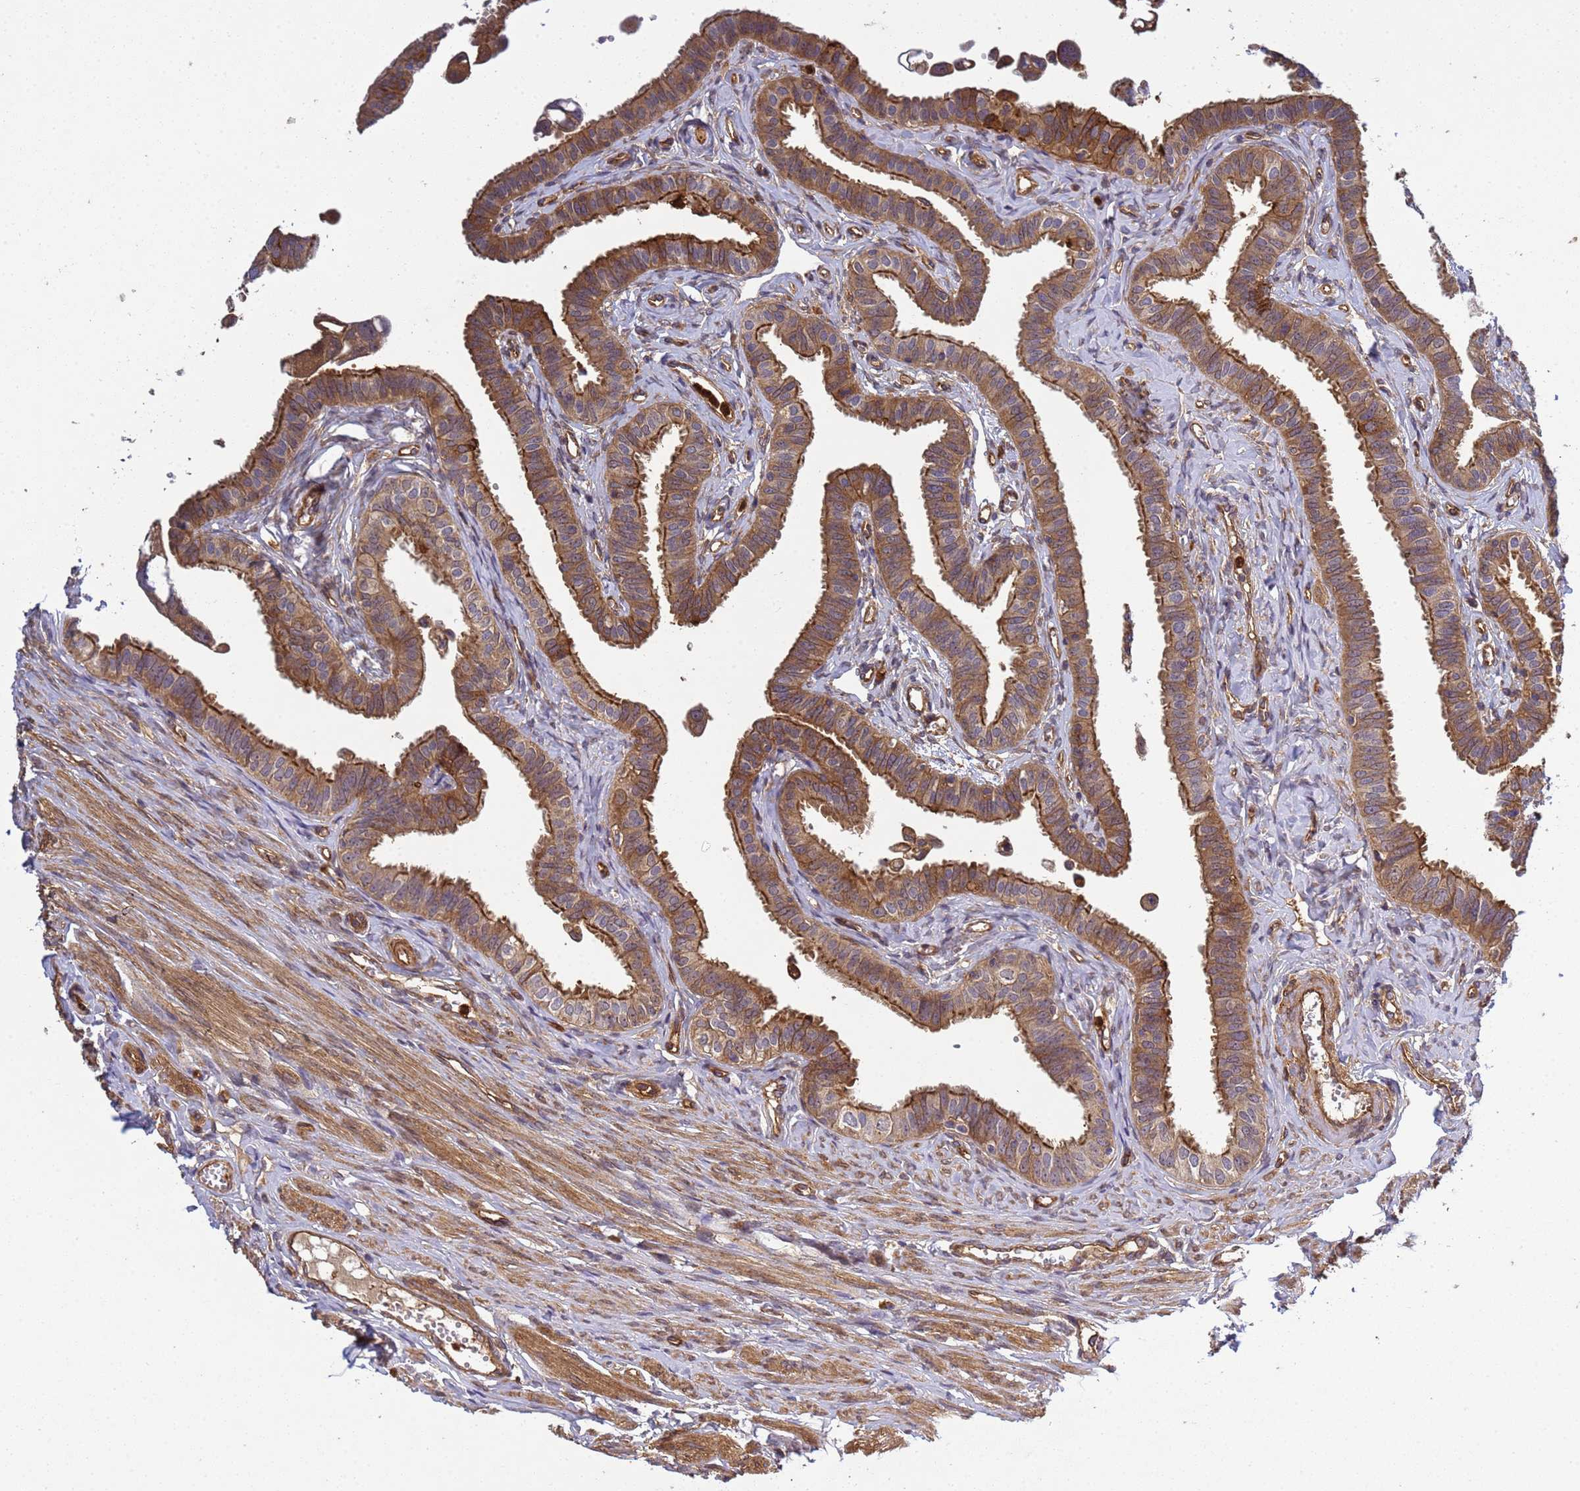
{"staining": {"intensity": "strong", "quantity": ">75%", "location": "cytoplasmic/membranous"}, "tissue": "fallopian tube", "cell_type": "Glandular cells", "image_type": "normal", "snomed": [{"axis": "morphology", "description": "Normal tissue, NOS"}, {"axis": "morphology", "description": "Carcinoma, NOS"}, {"axis": "topography", "description": "Fallopian tube"}, {"axis": "topography", "description": "Ovary"}], "caption": "Immunohistochemistry (IHC) (DAB (3,3'-diaminobenzidine)) staining of normal fallopian tube demonstrates strong cytoplasmic/membranous protein expression in about >75% of glandular cells. Ihc stains the protein in brown and the nuclei are stained blue.", "gene": "C8orf34", "patient": {"sex": "female", "age": 59}}